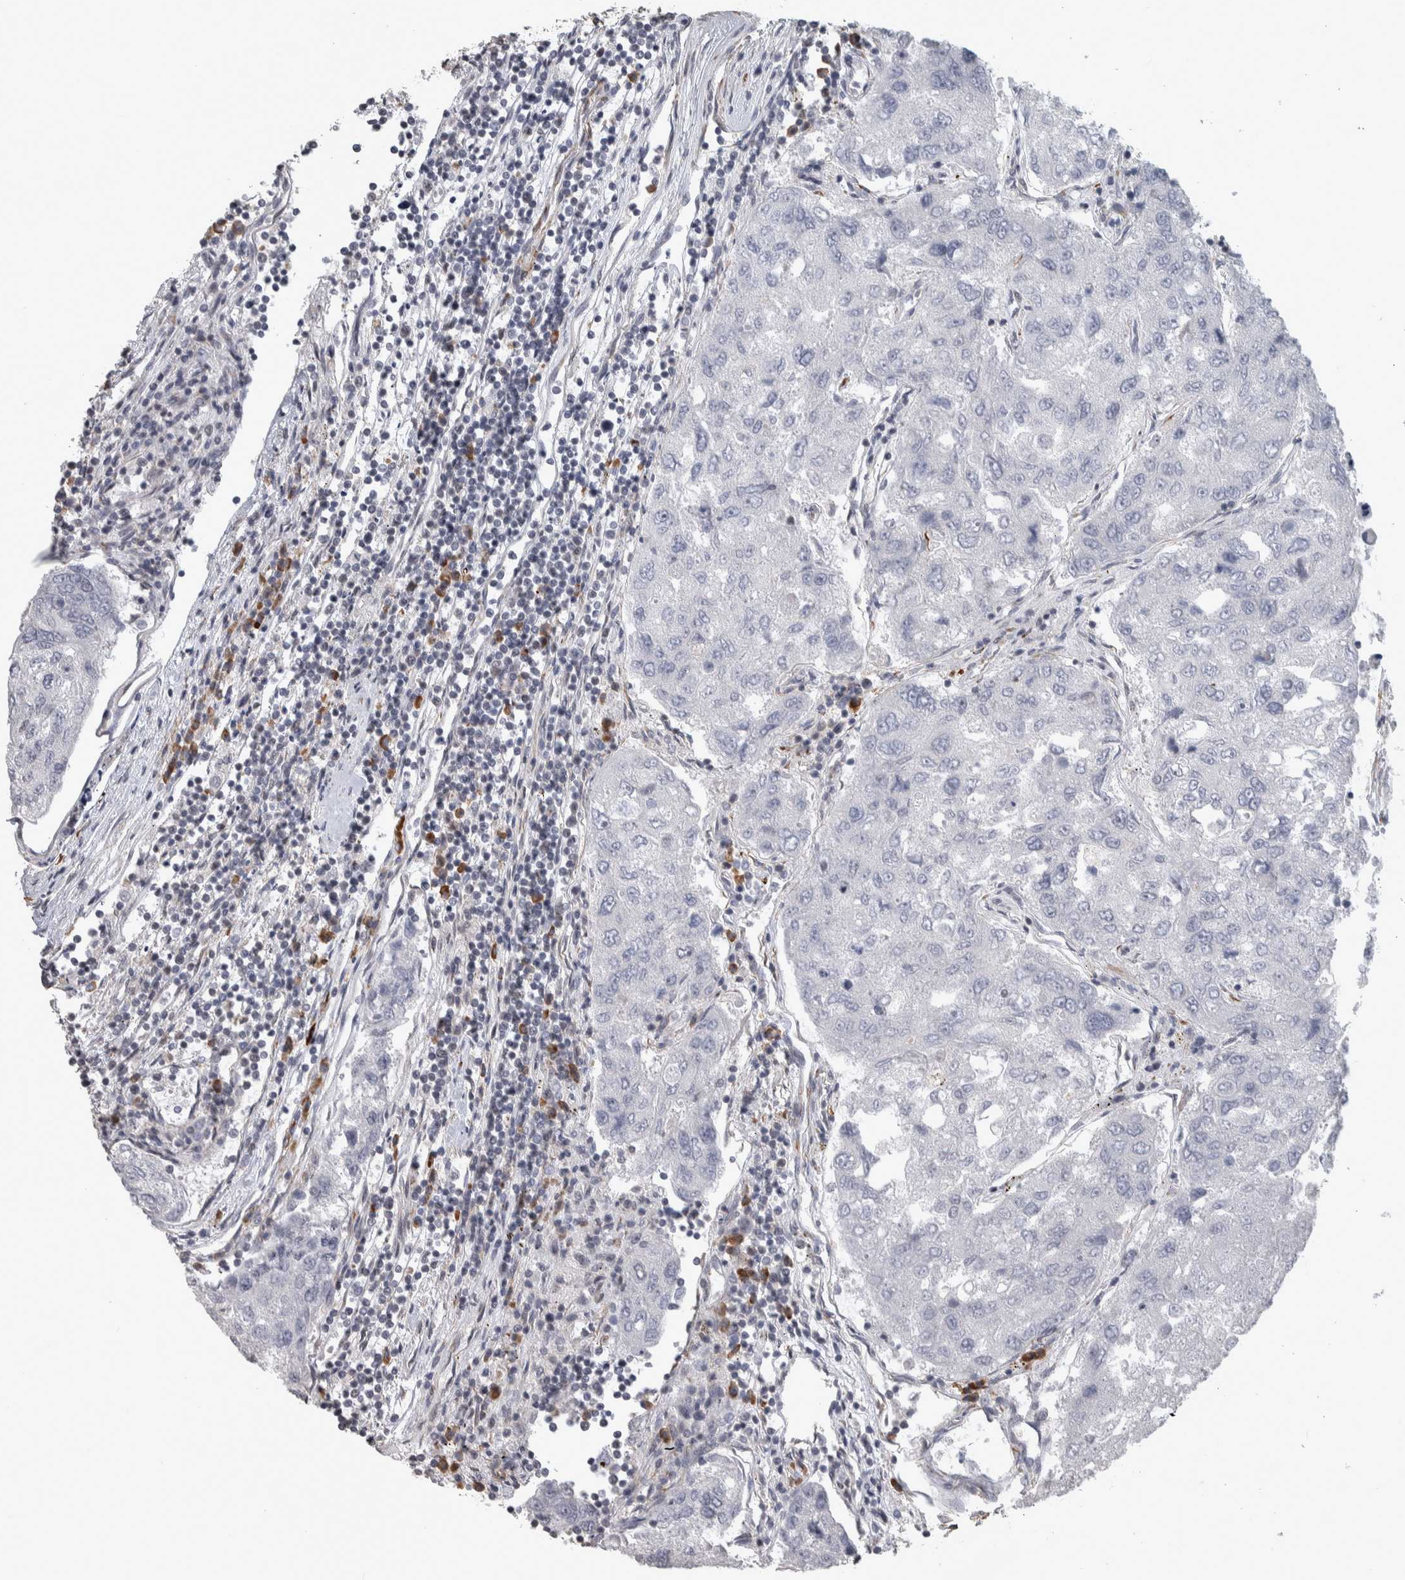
{"staining": {"intensity": "negative", "quantity": "none", "location": "none"}, "tissue": "urothelial cancer", "cell_type": "Tumor cells", "image_type": "cancer", "snomed": [{"axis": "morphology", "description": "Urothelial carcinoma, High grade"}, {"axis": "topography", "description": "Lymph node"}, {"axis": "topography", "description": "Urinary bladder"}], "caption": "This is an immunohistochemistry photomicrograph of human urothelial carcinoma (high-grade). There is no positivity in tumor cells.", "gene": "DDX42", "patient": {"sex": "male", "age": 51}}